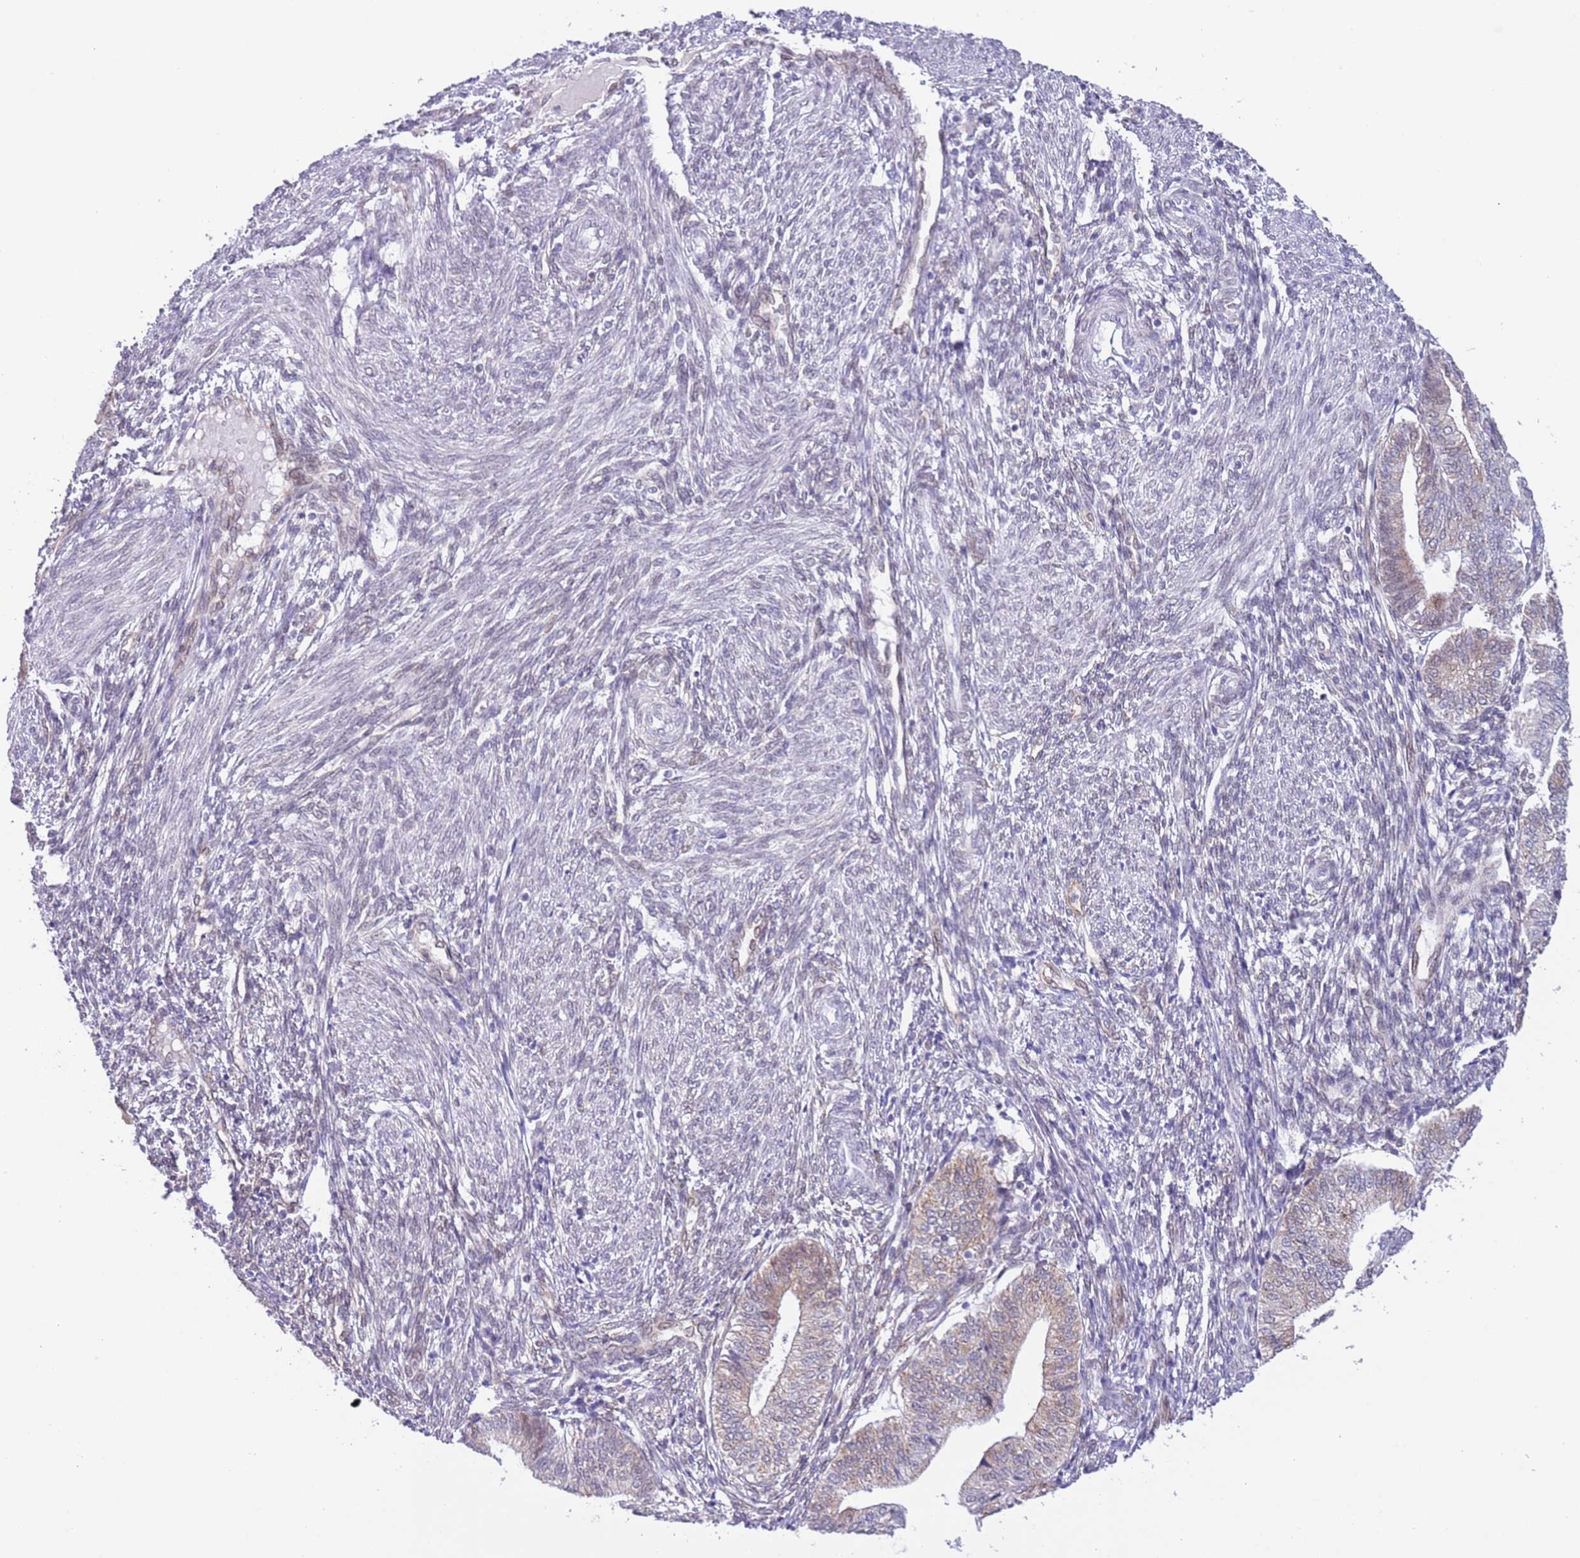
{"staining": {"intensity": "negative", "quantity": "none", "location": "none"}, "tissue": "endometrium", "cell_type": "Cells in endometrial stroma", "image_type": "normal", "snomed": [{"axis": "morphology", "description": "Normal tissue, NOS"}, {"axis": "topography", "description": "Endometrium"}], "caption": "IHC of unremarkable human endometrium demonstrates no expression in cells in endometrial stroma. Brightfield microscopy of IHC stained with DAB (brown) and hematoxylin (blue), captured at high magnification.", "gene": "EBPL", "patient": {"sex": "female", "age": 34}}